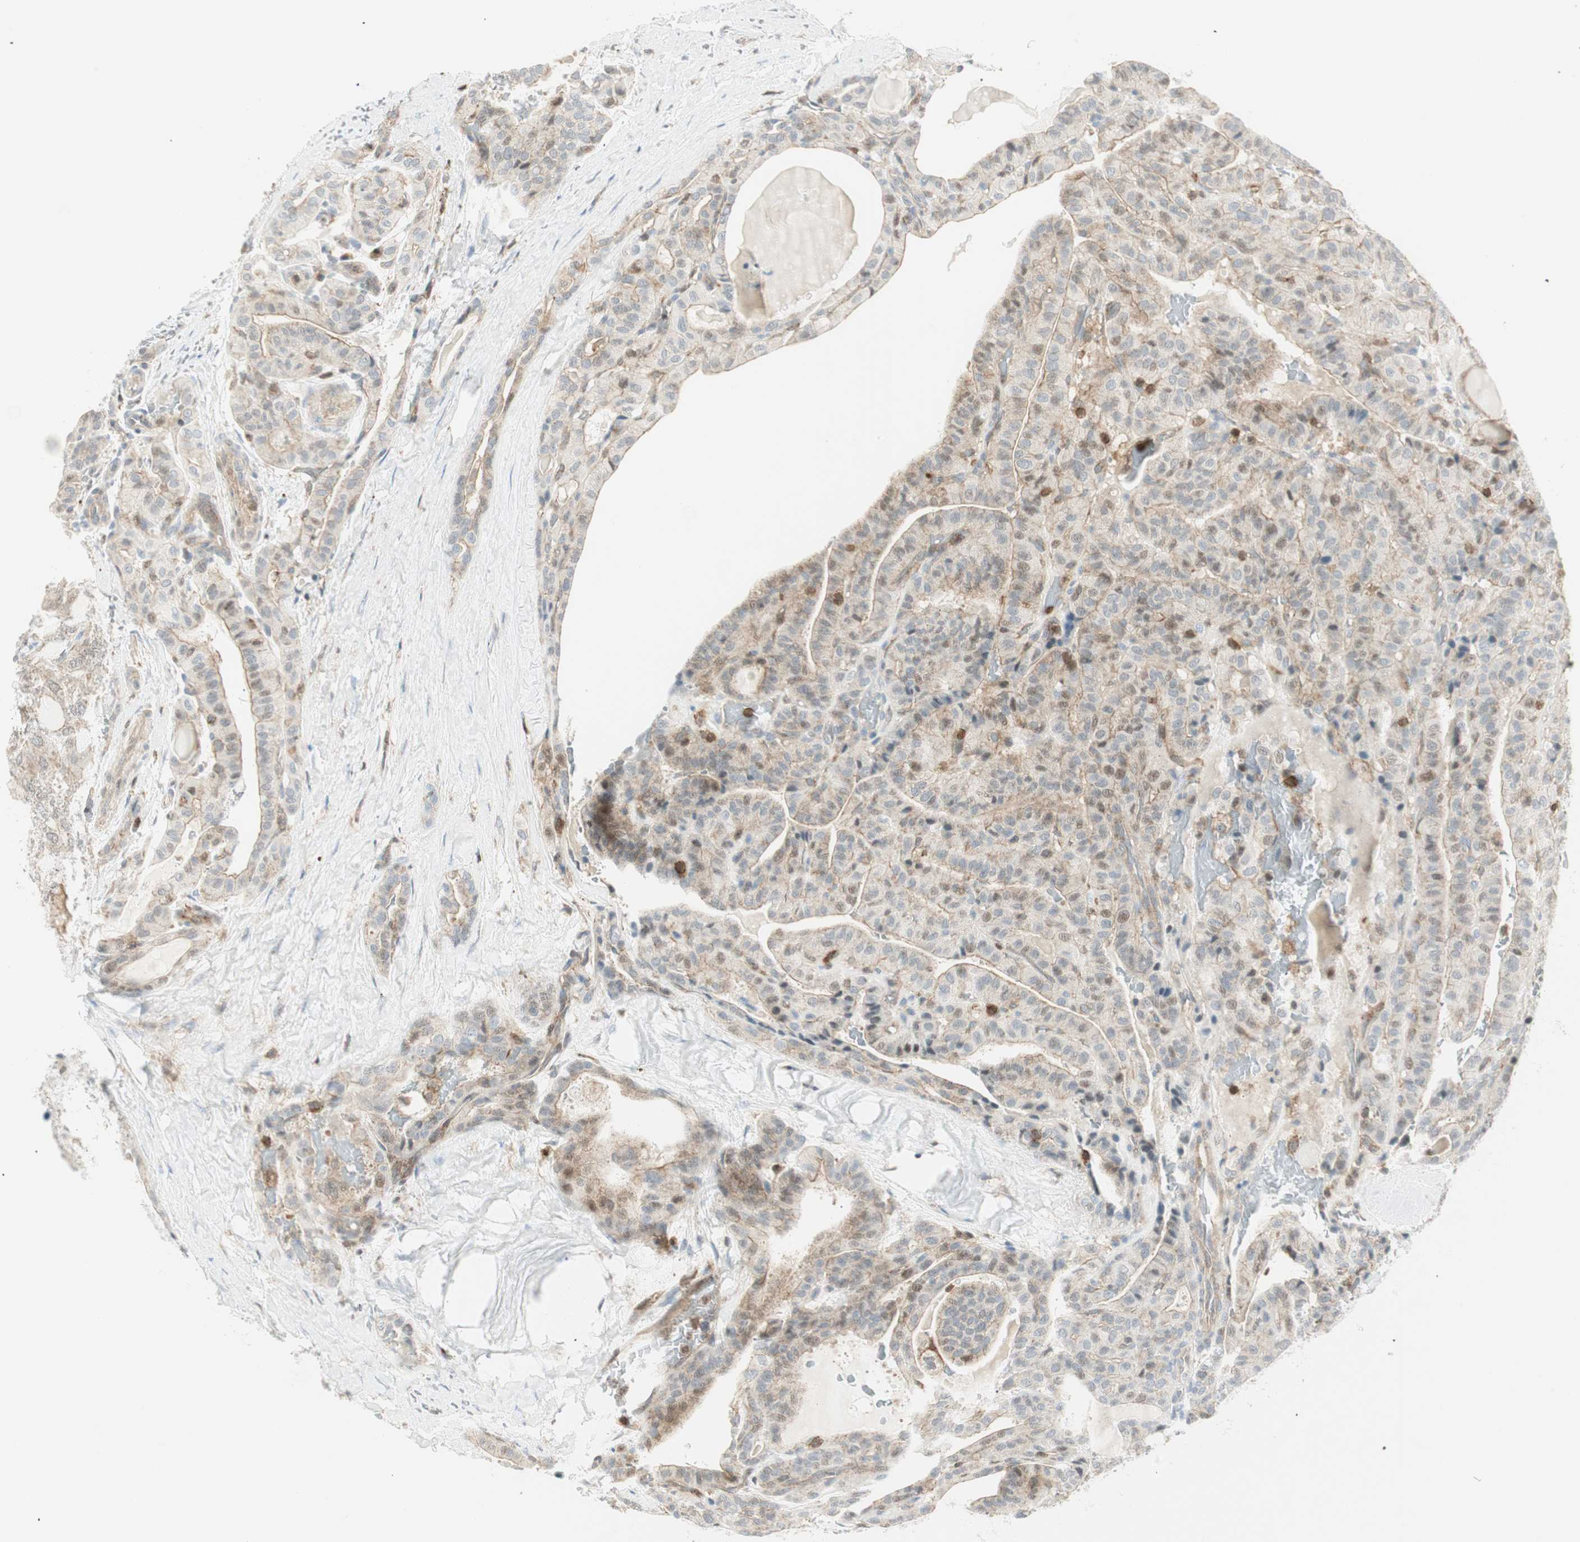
{"staining": {"intensity": "negative", "quantity": "none", "location": "none"}, "tissue": "thyroid cancer", "cell_type": "Tumor cells", "image_type": "cancer", "snomed": [{"axis": "morphology", "description": "Papillary adenocarcinoma, NOS"}, {"axis": "topography", "description": "Thyroid gland"}], "caption": "A high-resolution image shows immunohistochemistry (IHC) staining of thyroid papillary adenocarcinoma, which displays no significant expression in tumor cells.", "gene": "PPP1CA", "patient": {"sex": "male", "age": 77}}